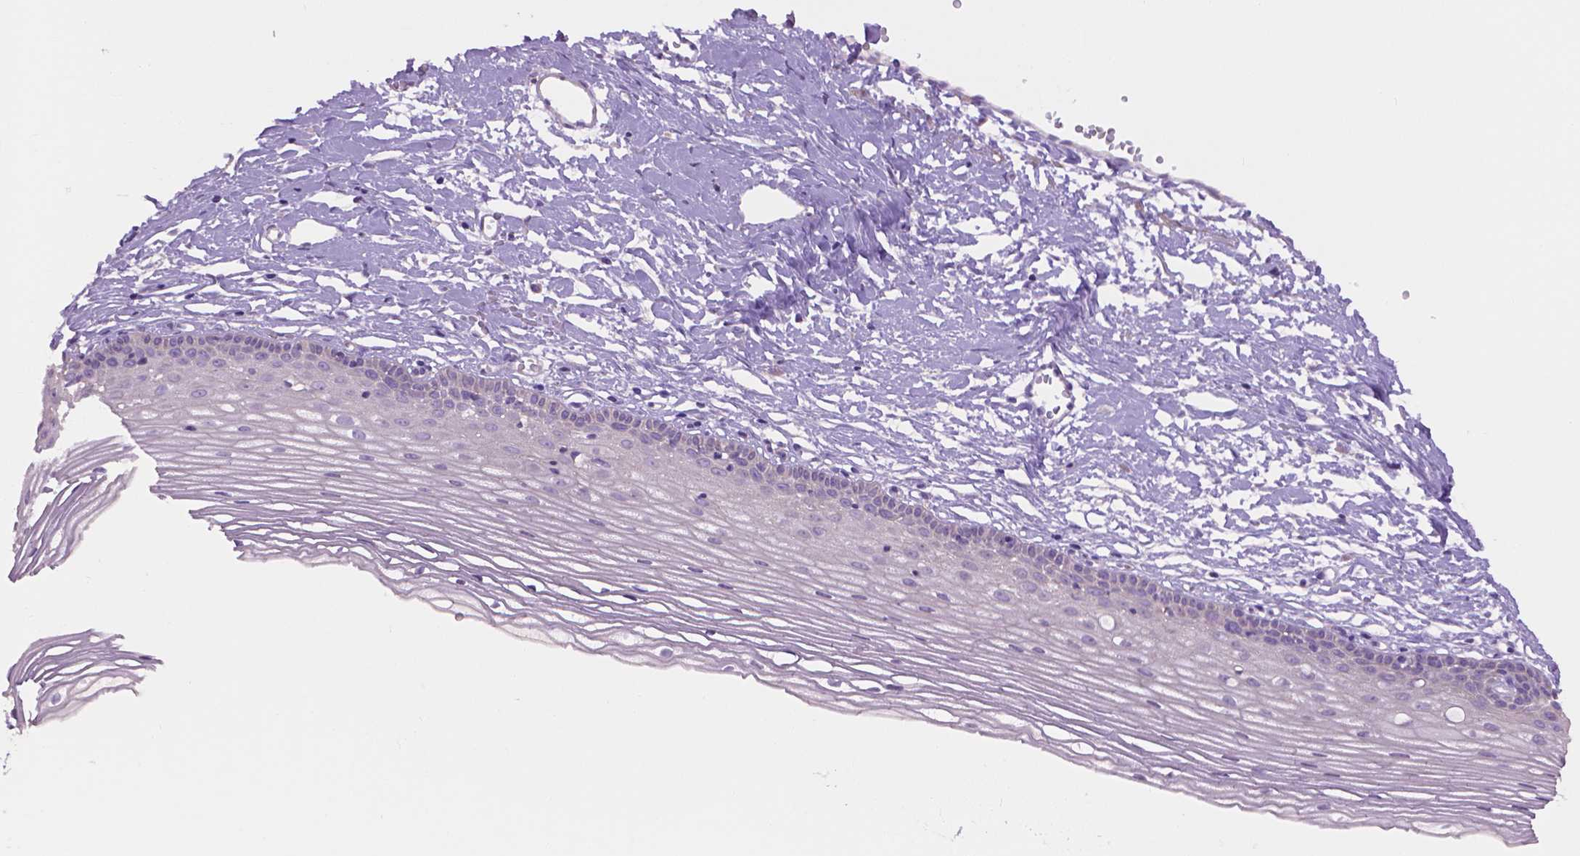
{"staining": {"intensity": "negative", "quantity": "none", "location": "none"}, "tissue": "cervix", "cell_type": "Glandular cells", "image_type": "normal", "snomed": [{"axis": "morphology", "description": "Normal tissue, NOS"}, {"axis": "topography", "description": "Cervix"}], "caption": "Immunohistochemistry (IHC) photomicrograph of unremarkable cervix: cervix stained with DAB (3,3'-diaminobenzidine) shows no significant protein expression in glandular cells.", "gene": "CDH7", "patient": {"sex": "female", "age": 40}}